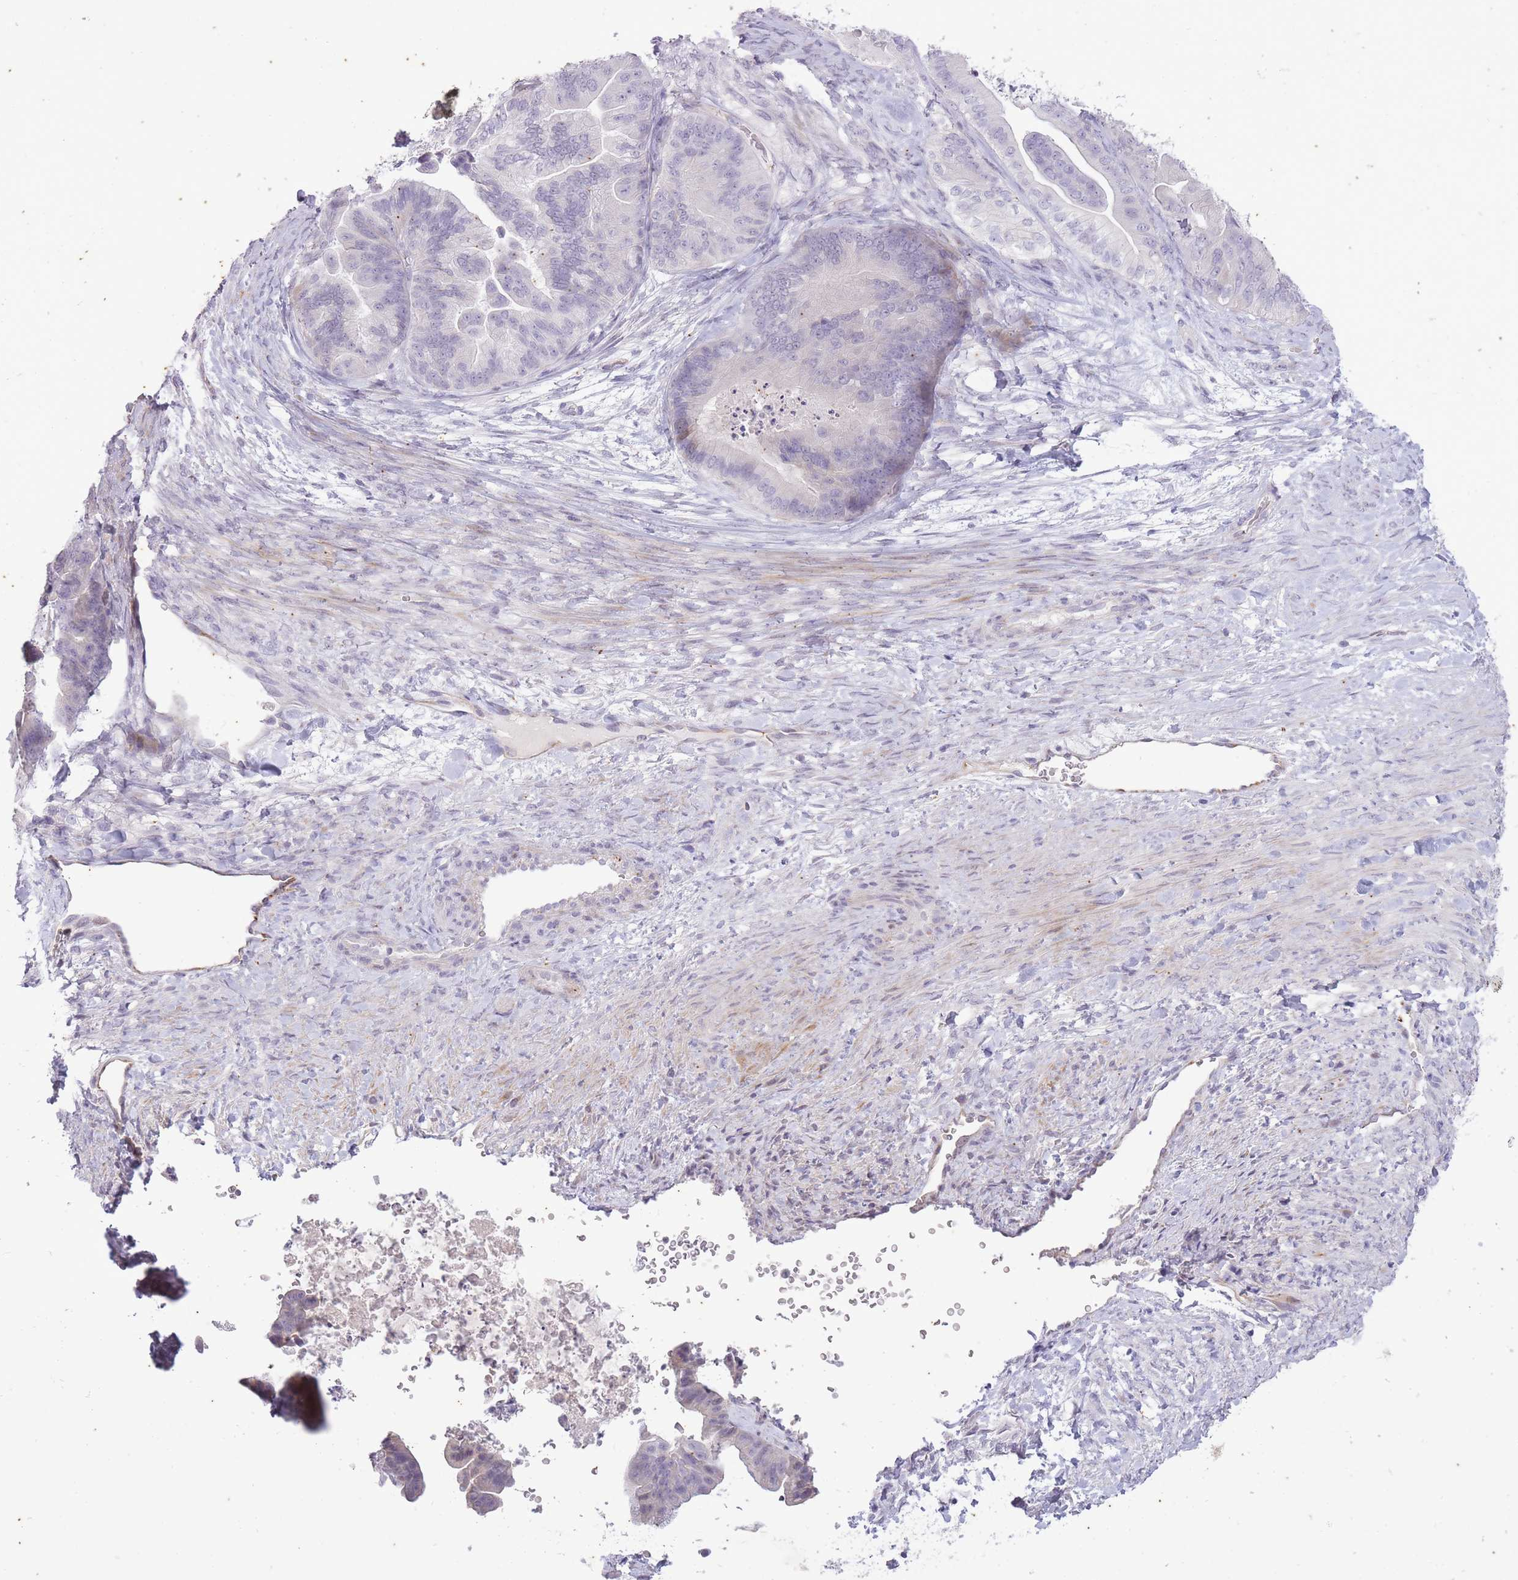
{"staining": {"intensity": "negative", "quantity": "none", "location": "none"}, "tissue": "ovarian cancer", "cell_type": "Tumor cells", "image_type": "cancer", "snomed": [{"axis": "morphology", "description": "Cystadenocarcinoma, mucinous, NOS"}, {"axis": "topography", "description": "Ovary"}], "caption": "Tumor cells show no significant protein positivity in ovarian cancer.", "gene": "CNTNAP3", "patient": {"sex": "female", "age": 67}}